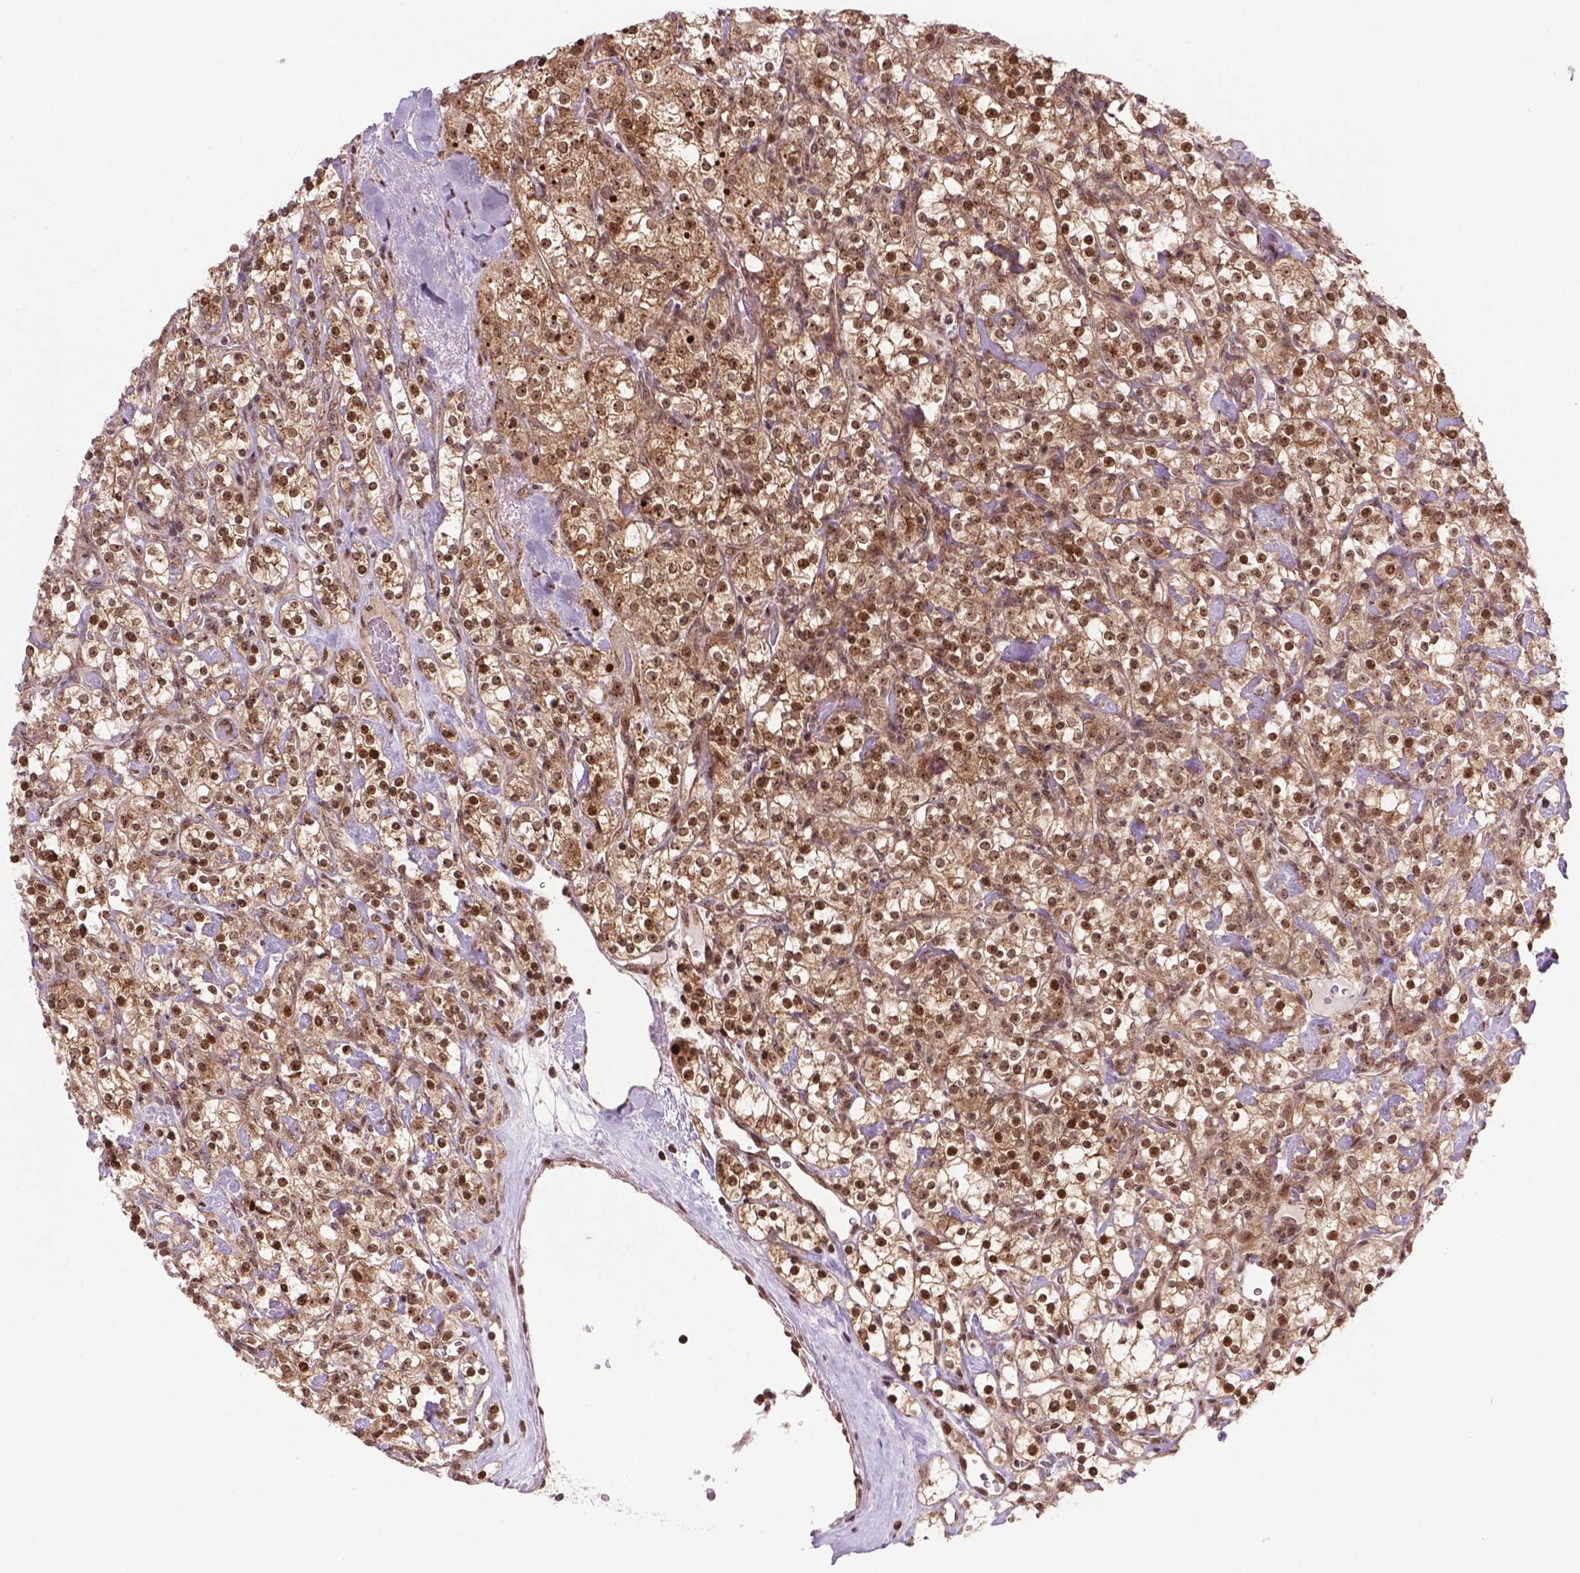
{"staining": {"intensity": "moderate", "quantity": ">75%", "location": "cytoplasmic/membranous,nuclear"}, "tissue": "renal cancer", "cell_type": "Tumor cells", "image_type": "cancer", "snomed": [{"axis": "morphology", "description": "Adenocarcinoma, NOS"}, {"axis": "topography", "description": "Kidney"}], "caption": "High-magnification brightfield microscopy of adenocarcinoma (renal) stained with DAB (brown) and counterstained with hematoxylin (blue). tumor cells exhibit moderate cytoplasmic/membranous and nuclear expression is present in about>75% of cells.", "gene": "CSNK2A1", "patient": {"sex": "male", "age": 77}}